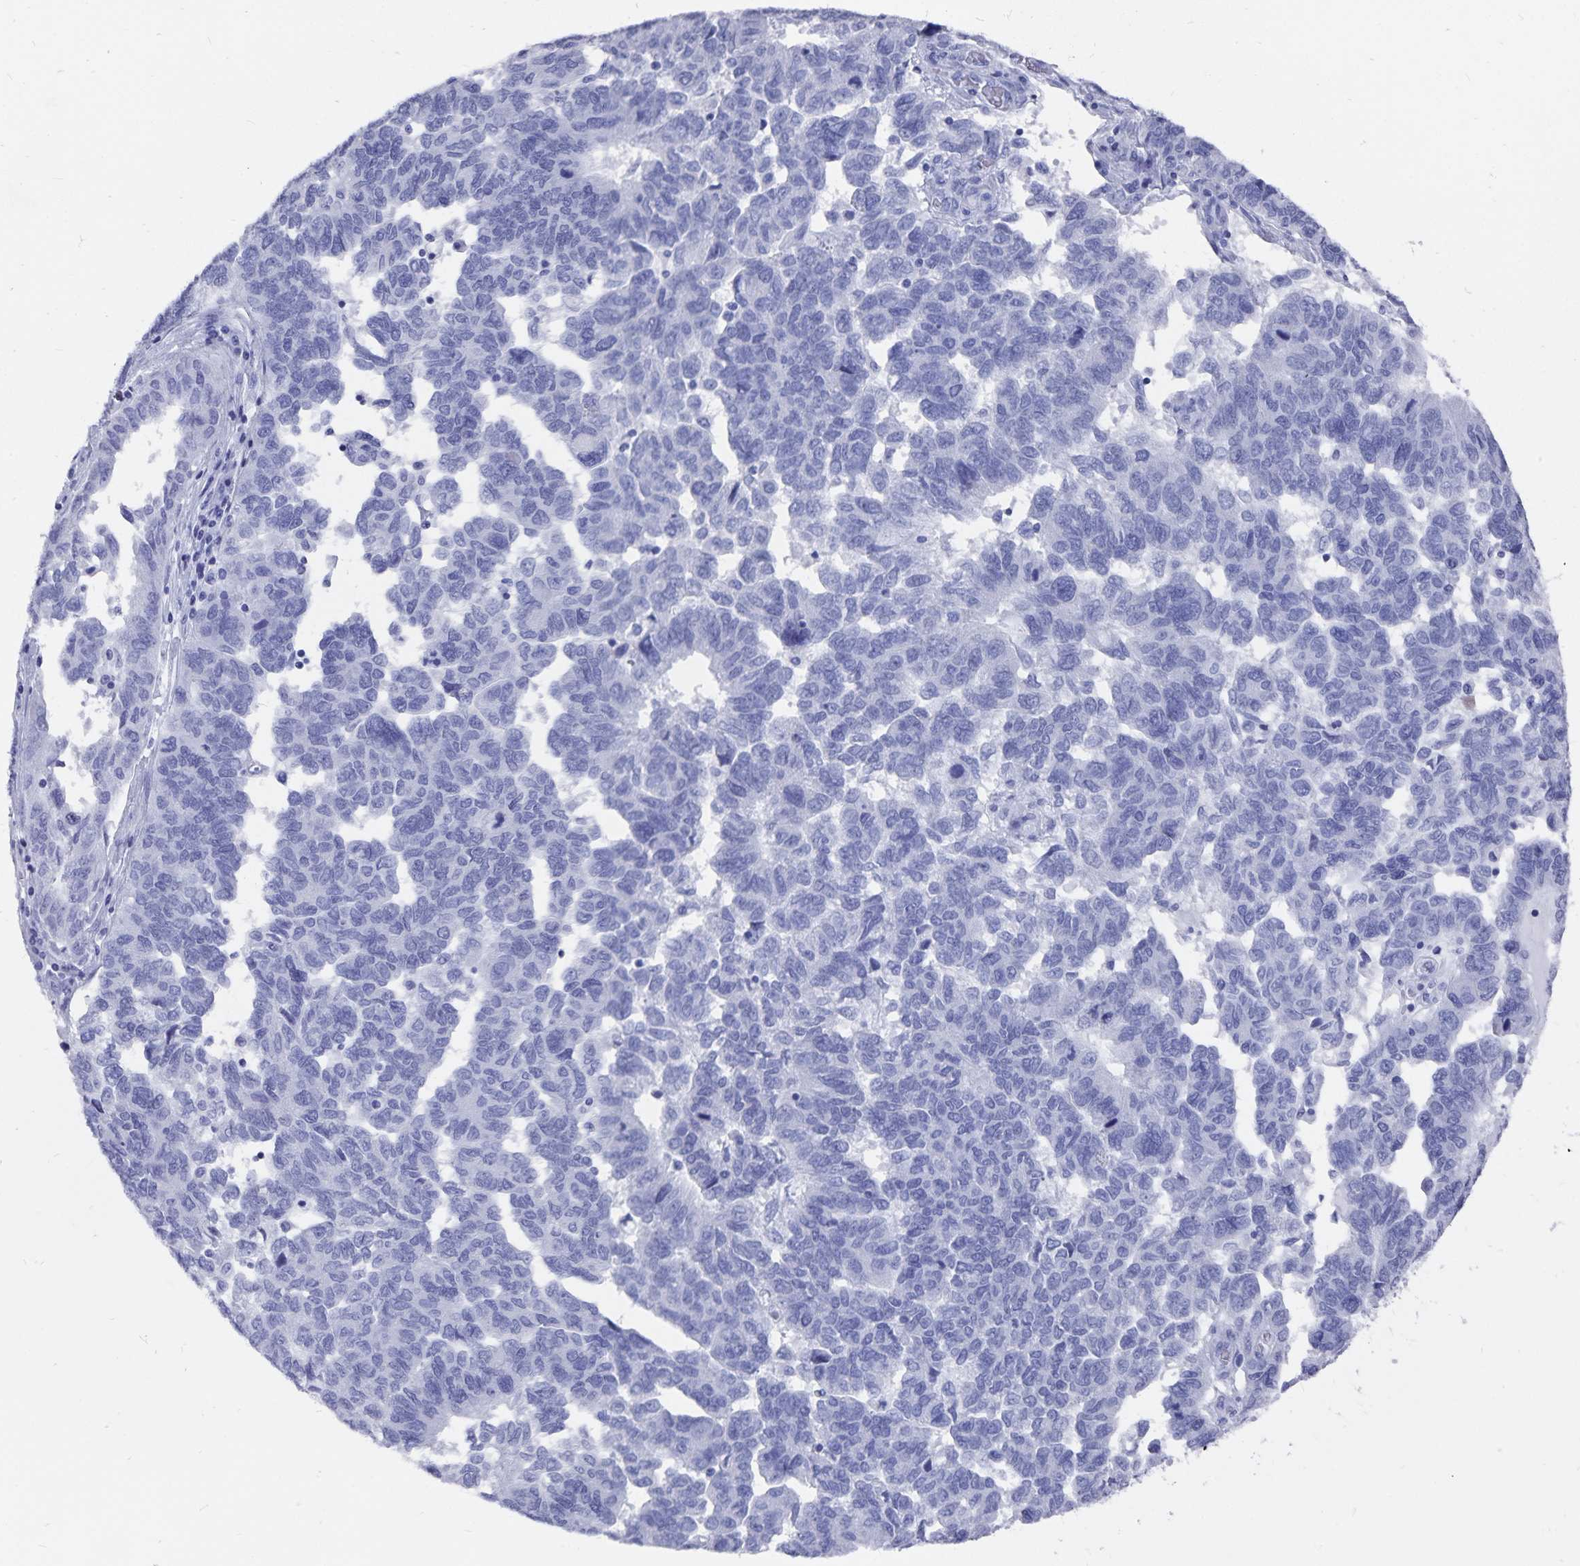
{"staining": {"intensity": "negative", "quantity": "none", "location": "none"}, "tissue": "ovarian cancer", "cell_type": "Tumor cells", "image_type": "cancer", "snomed": [{"axis": "morphology", "description": "Cystadenocarcinoma, serous, NOS"}, {"axis": "topography", "description": "Ovary"}], "caption": "Histopathology image shows no protein staining in tumor cells of ovarian cancer tissue.", "gene": "ADH1A", "patient": {"sex": "female", "age": 64}}